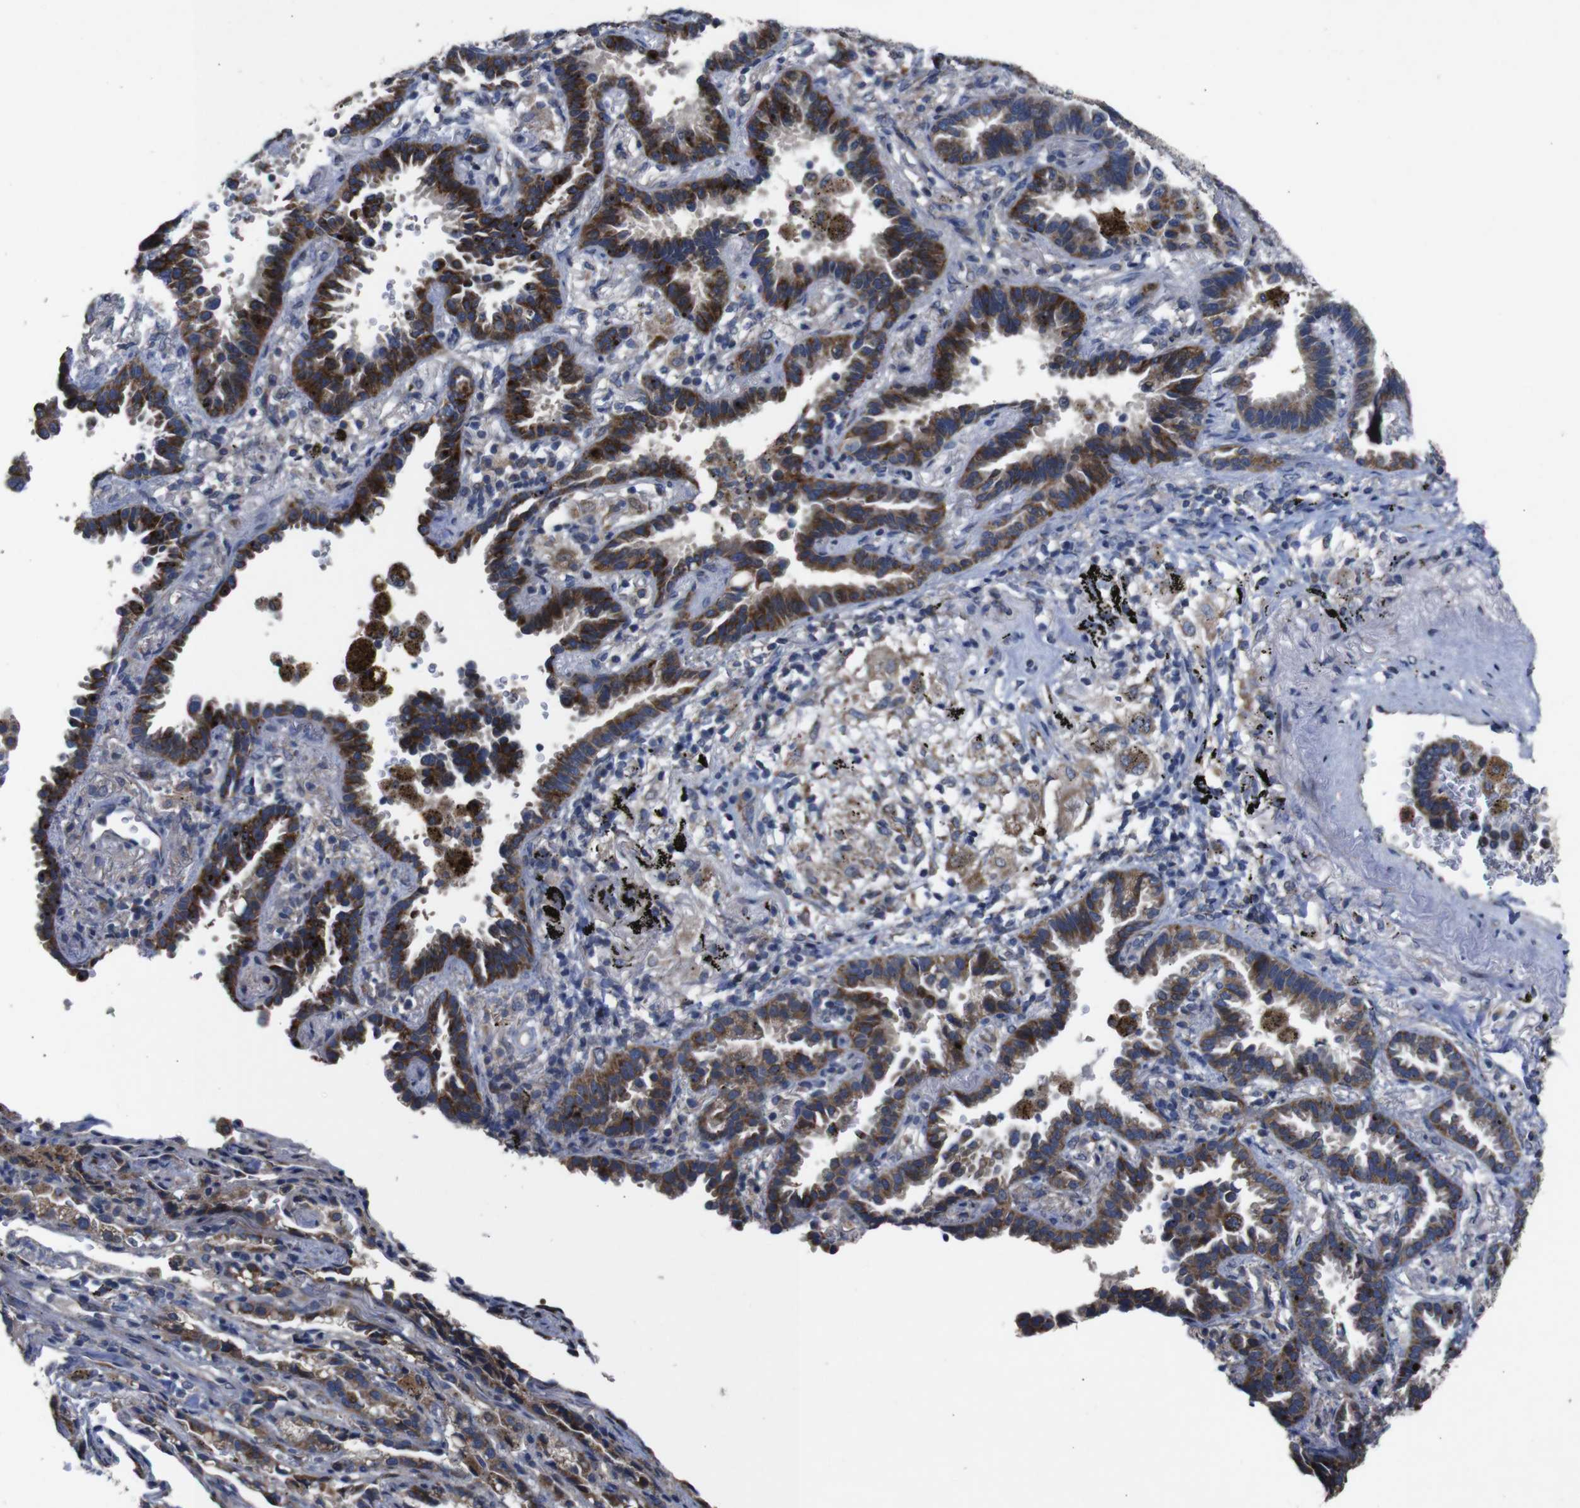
{"staining": {"intensity": "strong", "quantity": ">75%", "location": "cytoplasmic/membranous"}, "tissue": "lung cancer", "cell_type": "Tumor cells", "image_type": "cancer", "snomed": [{"axis": "morphology", "description": "Normal tissue, NOS"}, {"axis": "morphology", "description": "Adenocarcinoma, NOS"}, {"axis": "topography", "description": "Lung"}], "caption": "Immunohistochemical staining of human adenocarcinoma (lung) reveals high levels of strong cytoplasmic/membranous protein staining in approximately >75% of tumor cells.", "gene": "CHST10", "patient": {"sex": "male", "age": 59}}